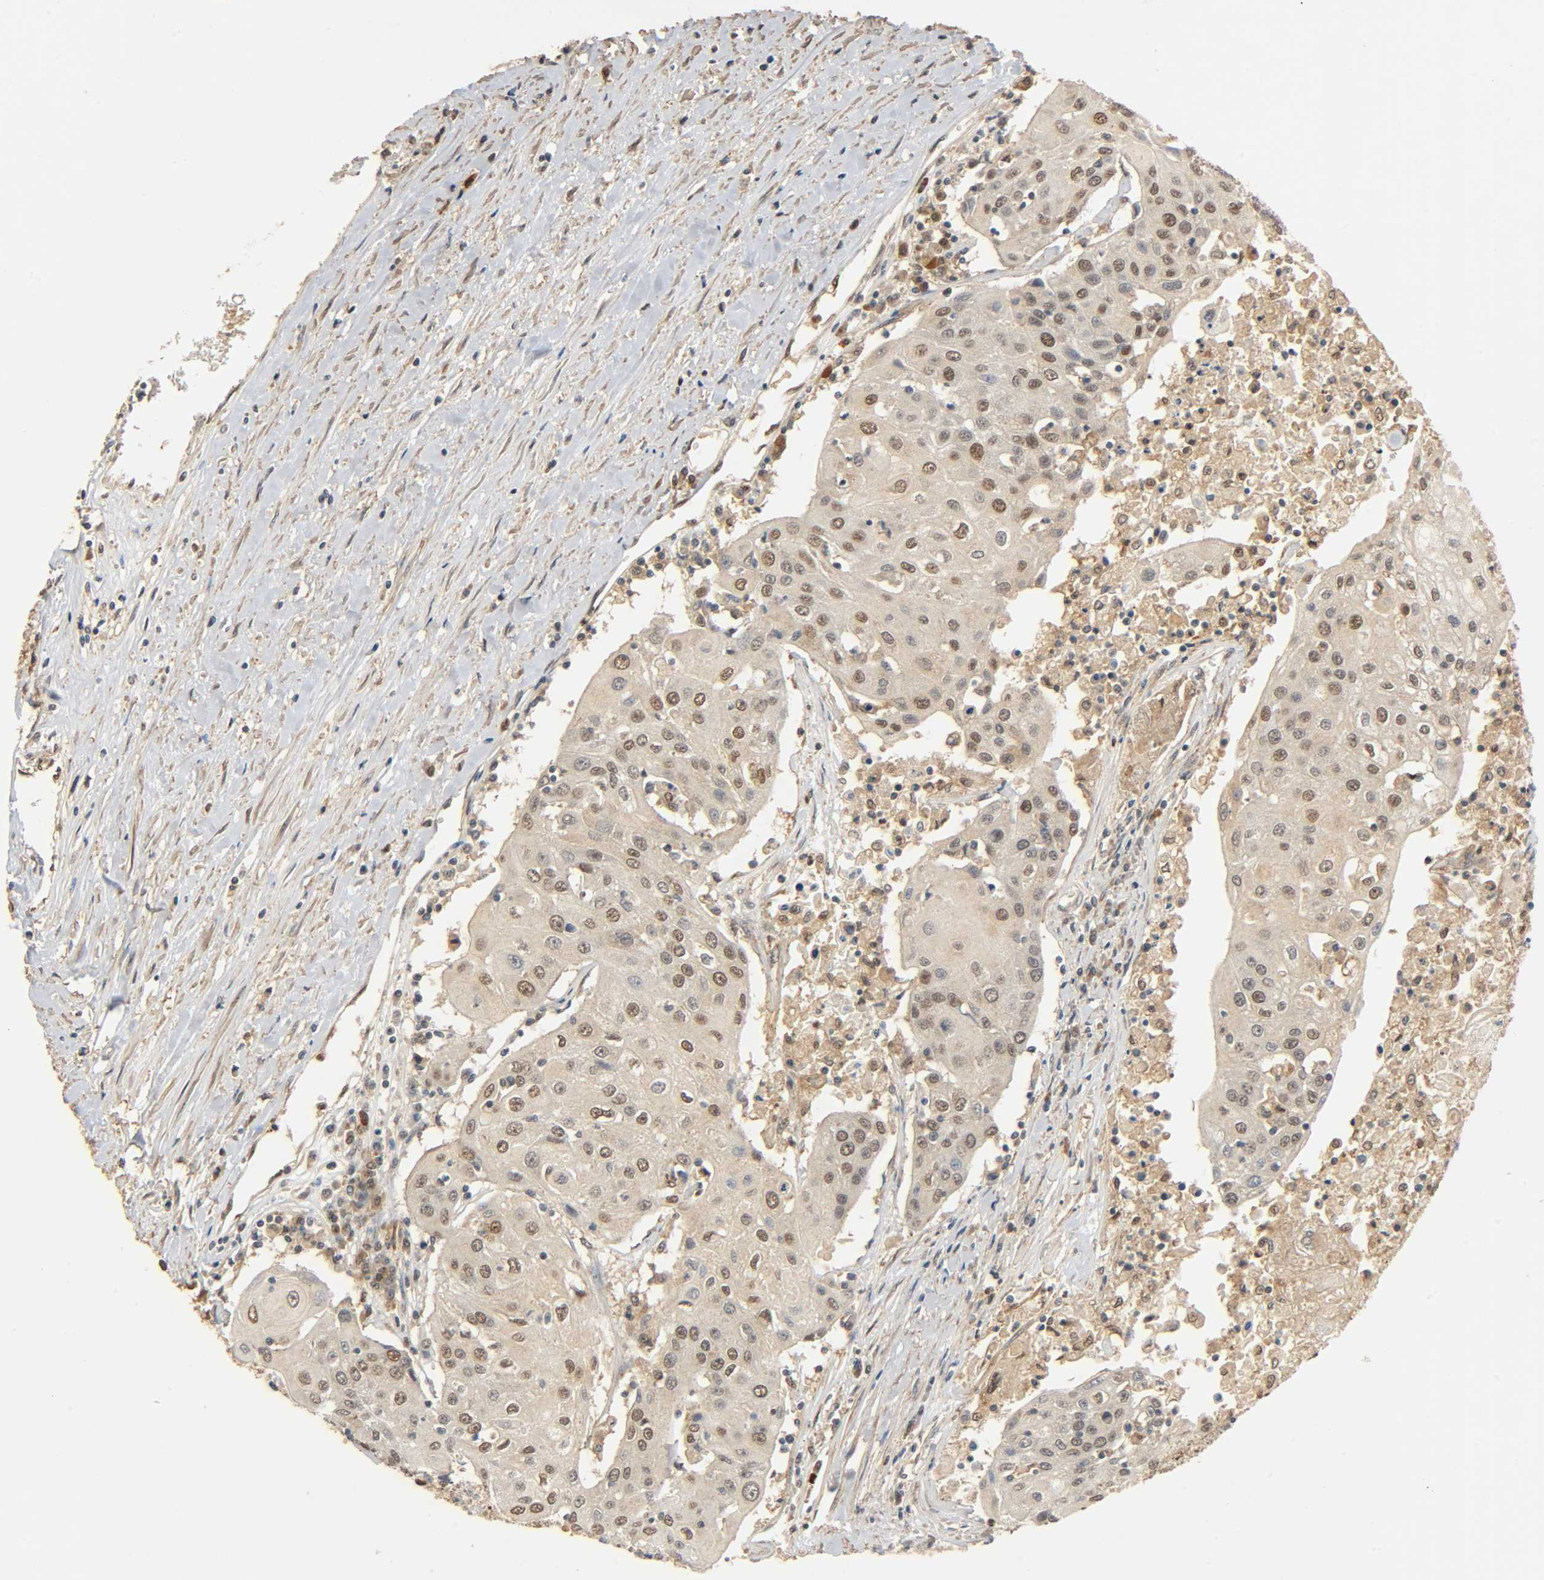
{"staining": {"intensity": "moderate", "quantity": ">75%", "location": "cytoplasmic/membranous,nuclear"}, "tissue": "urothelial cancer", "cell_type": "Tumor cells", "image_type": "cancer", "snomed": [{"axis": "morphology", "description": "Urothelial carcinoma, High grade"}, {"axis": "topography", "description": "Urinary bladder"}], "caption": "Tumor cells display medium levels of moderate cytoplasmic/membranous and nuclear staining in about >75% of cells in human urothelial cancer.", "gene": "ZFPM2", "patient": {"sex": "female", "age": 85}}